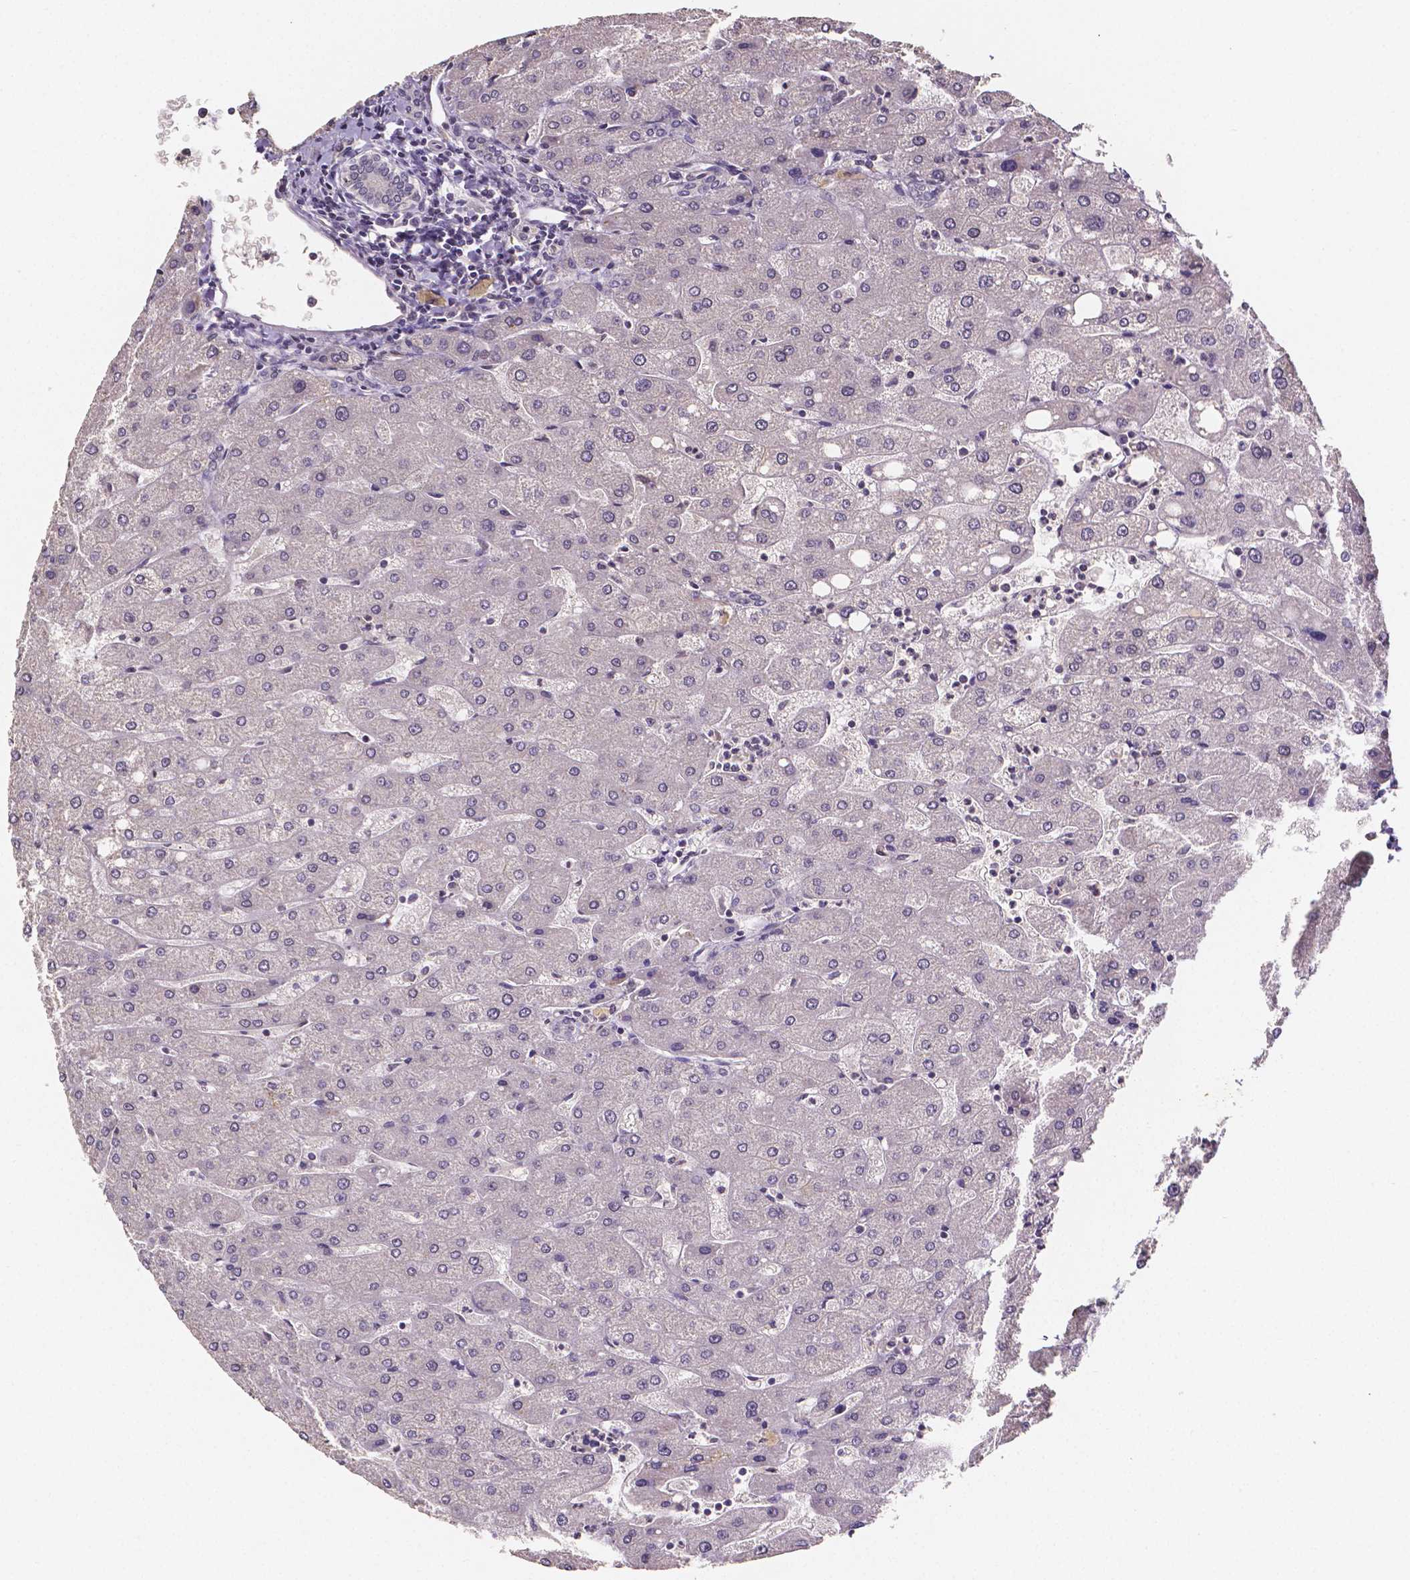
{"staining": {"intensity": "negative", "quantity": "none", "location": "none"}, "tissue": "liver", "cell_type": "Cholangiocytes", "image_type": "normal", "snomed": [{"axis": "morphology", "description": "Normal tissue, NOS"}, {"axis": "topography", "description": "Liver"}], "caption": "The immunohistochemistry (IHC) micrograph has no significant expression in cholangiocytes of liver. The staining is performed using DAB brown chromogen with nuclei counter-stained in using hematoxylin.", "gene": "NRGN", "patient": {"sex": "male", "age": 67}}